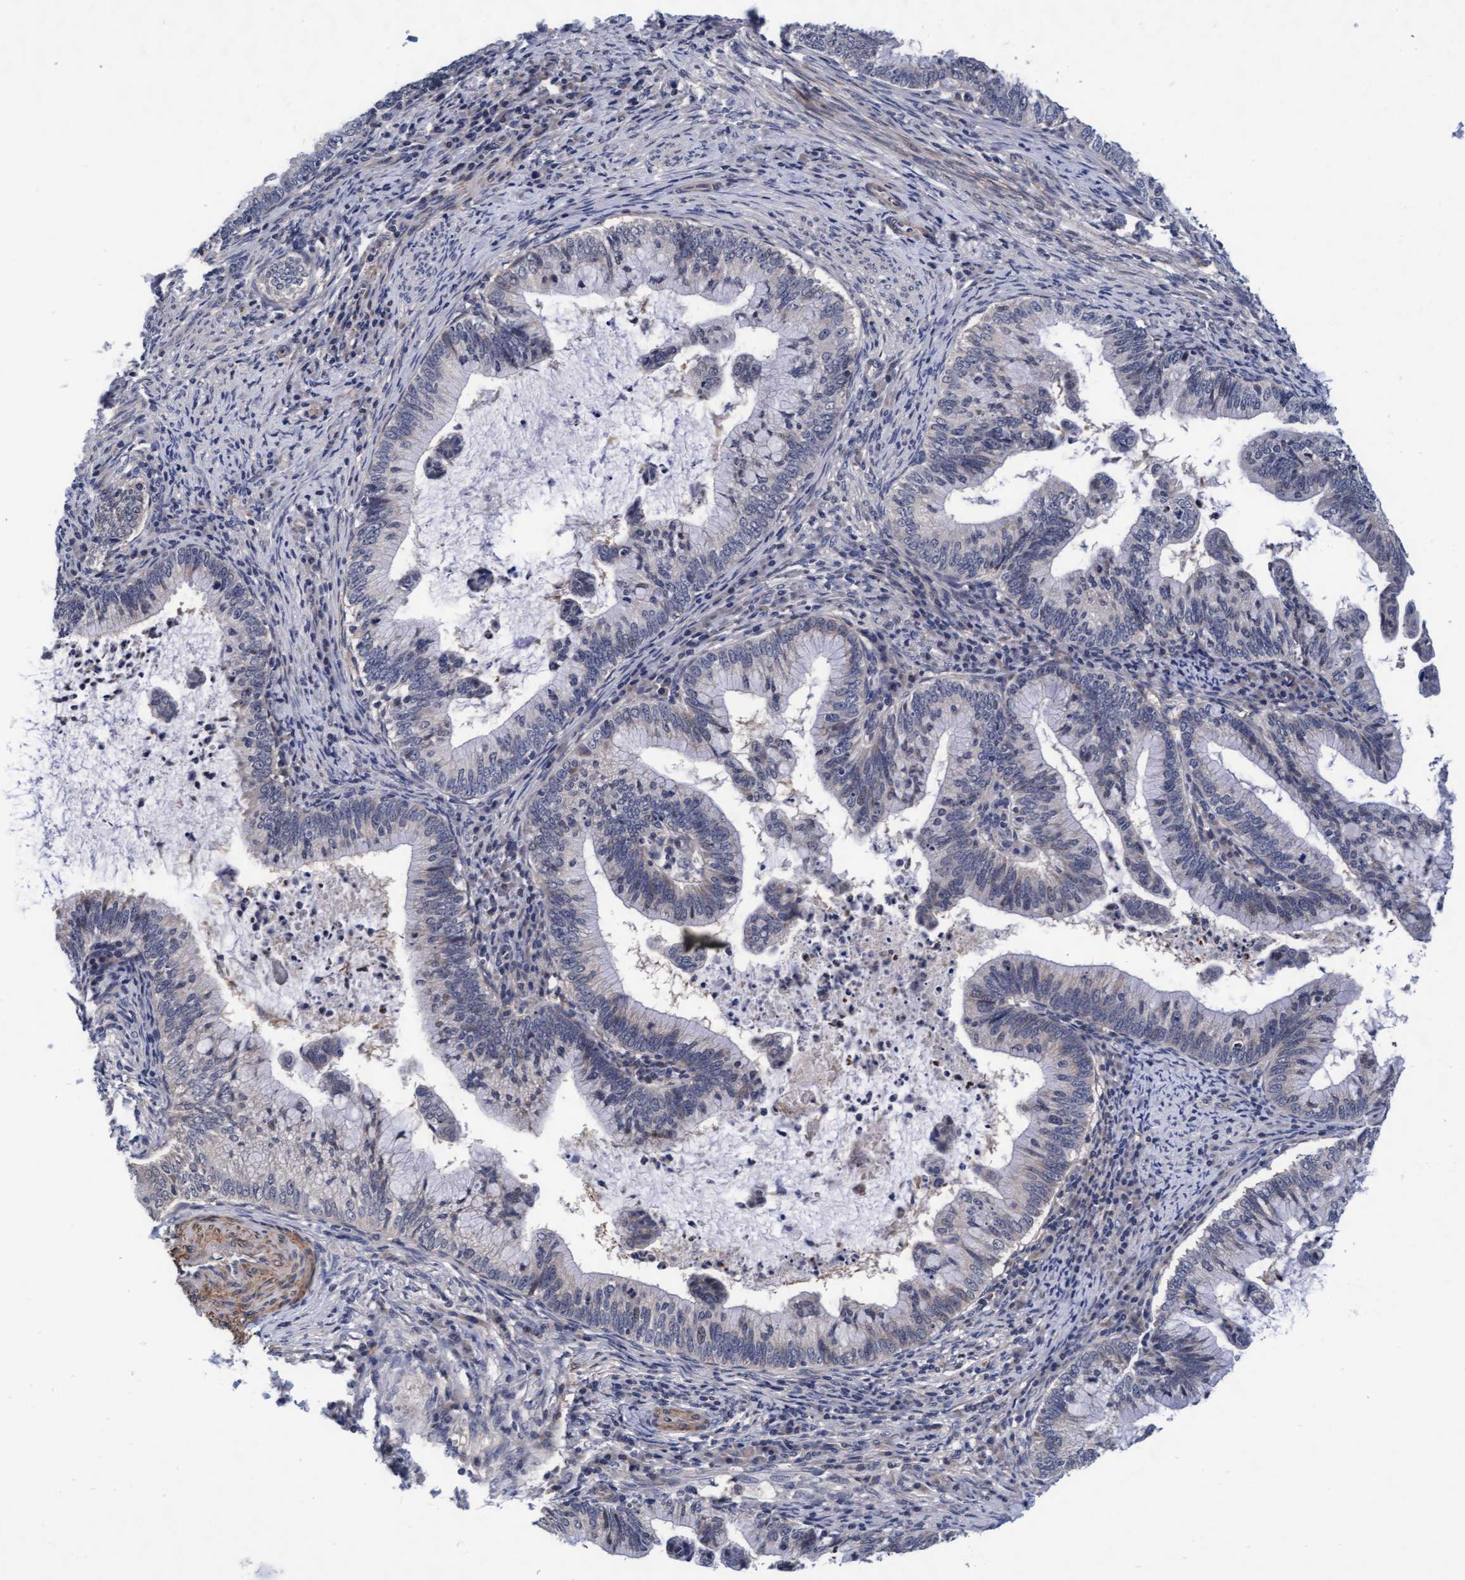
{"staining": {"intensity": "negative", "quantity": "none", "location": "none"}, "tissue": "cervical cancer", "cell_type": "Tumor cells", "image_type": "cancer", "snomed": [{"axis": "morphology", "description": "Adenocarcinoma, NOS"}, {"axis": "topography", "description": "Cervix"}], "caption": "Immunohistochemistry (IHC) image of neoplastic tissue: human cervical cancer stained with DAB (3,3'-diaminobenzidine) demonstrates no significant protein positivity in tumor cells. Nuclei are stained in blue.", "gene": "EFCAB13", "patient": {"sex": "female", "age": 36}}